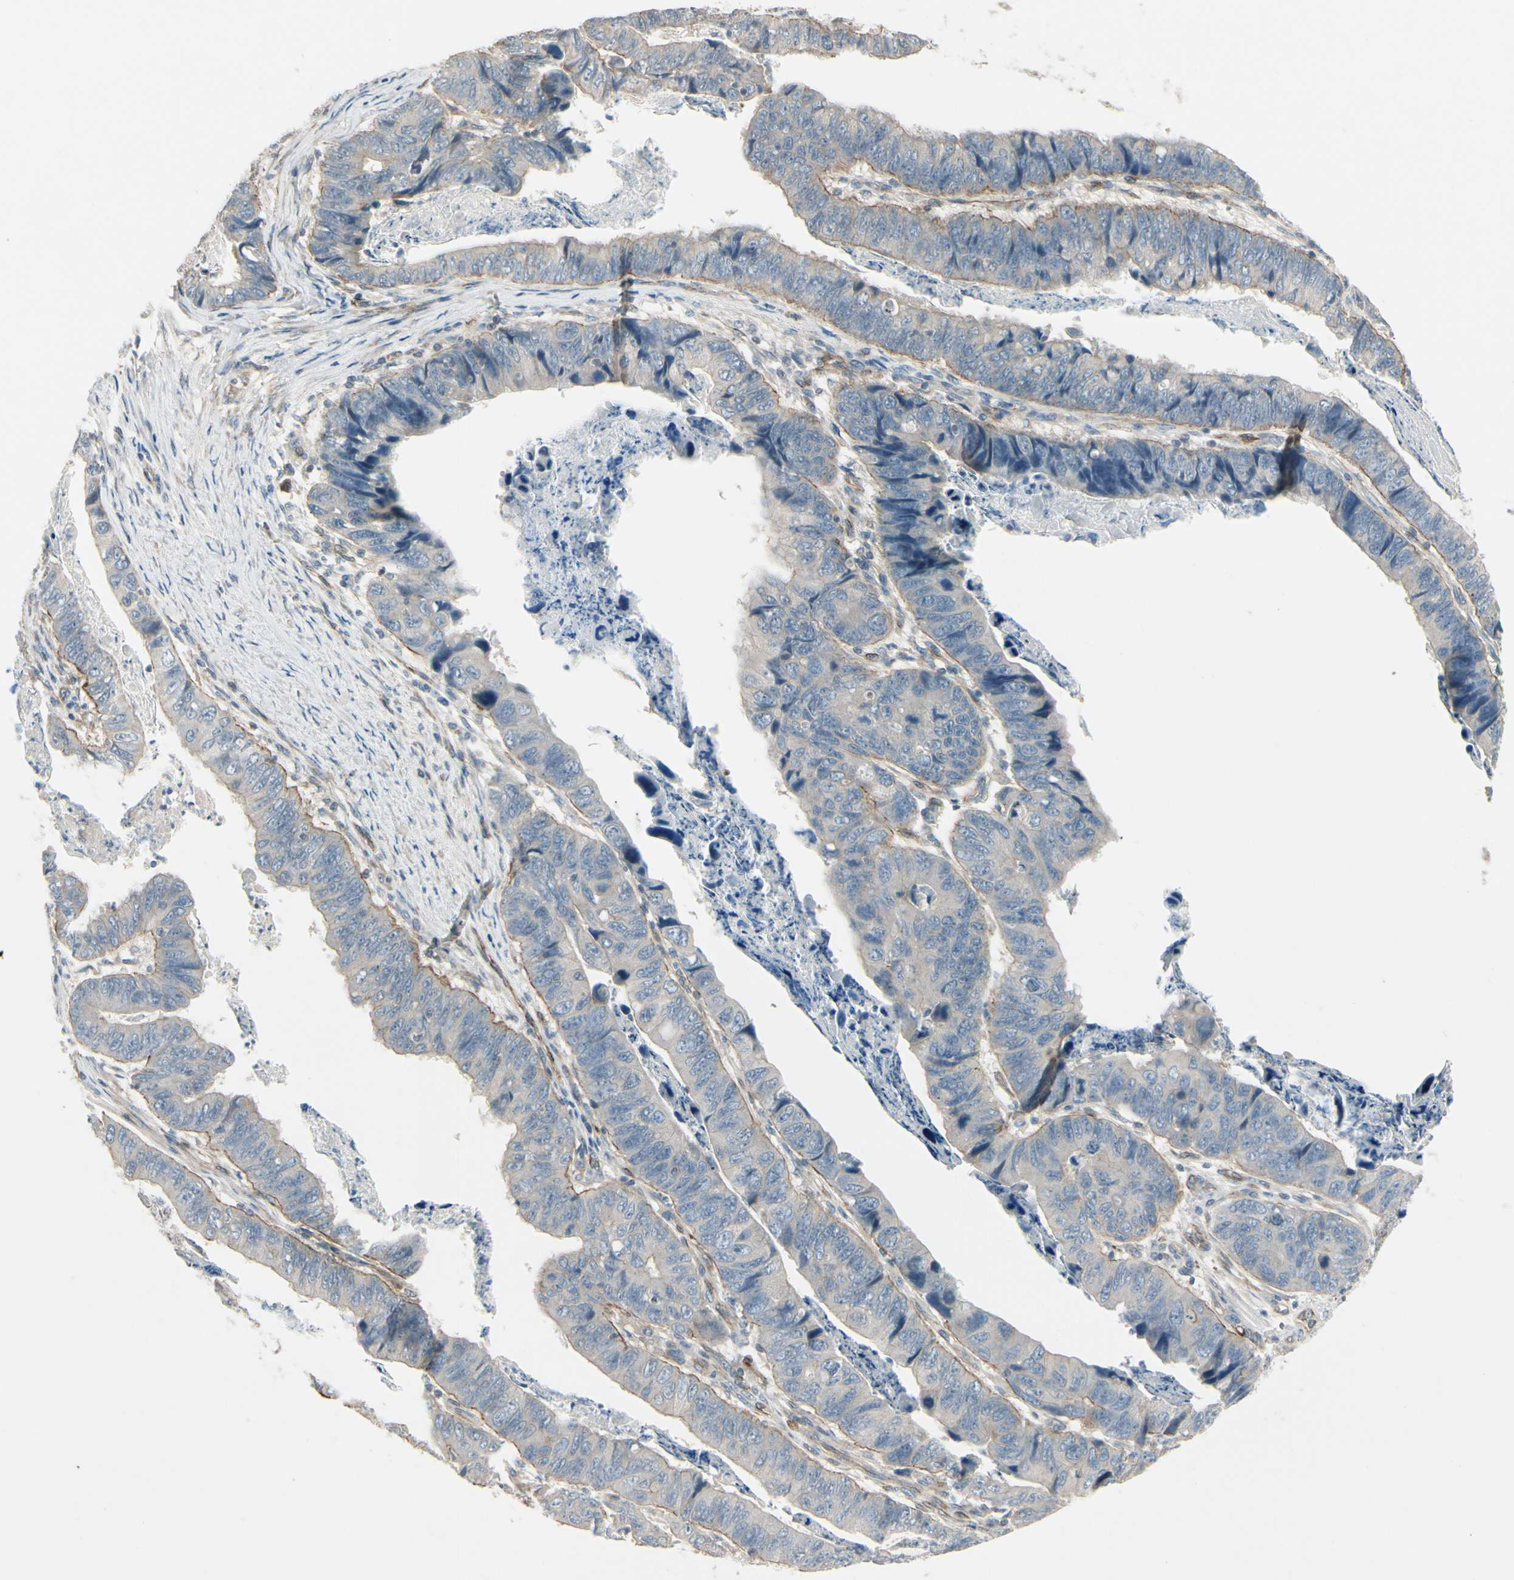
{"staining": {"intensity": "weak", "quantity": "25%-75%", "location": "cytoplasmic/membranous"}, "tissue": "stomach cancer", "cell_type": "Tumor cells", "image_type": "cancer", "snomed": [{"axis": "morphology", "description": "Adenocarcinoma, NOS"}, {"axis": "topography", "description": "Stomach, lower"}], "caption": "There is low levels of weak cytoplasmic/membranous expression in tumor cells of stomach cancer (adenocarcinoma), as demonstrated by immunohistochemical staining (brown color).", "gene": "PPP3CB", "patient": {"sex": "male", "age": 77}}